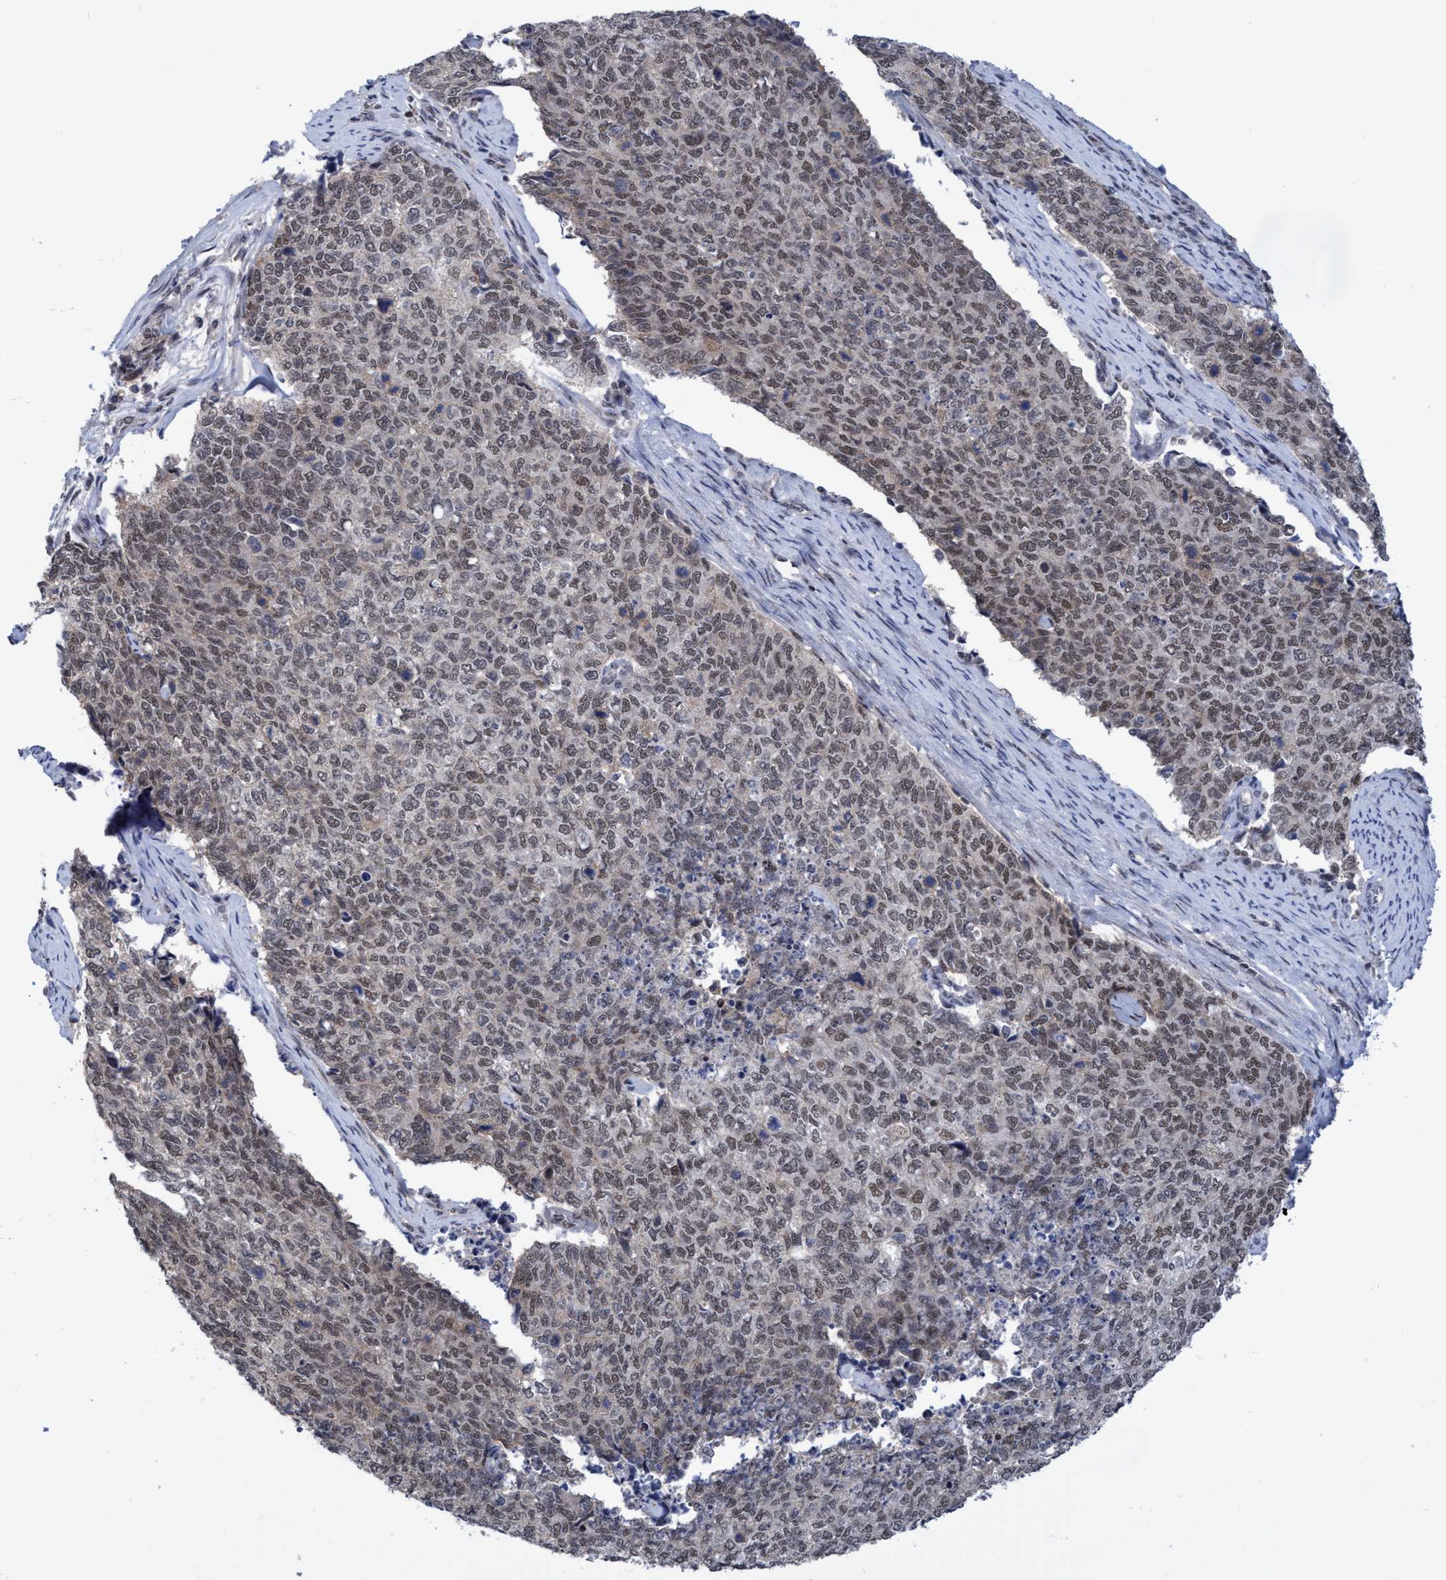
{"staining": {"intensity": "moderate", "quantity": ">75%", "location": "nuclear"}, "tissue": "cervical cancer", "cell_type": "Tumor cells", "image_type": "cancer", "snomed": [{"axis": "morphology", "description": "Squamous cell carcinoma, NOS"}, {"axis": "topography", "description": "Cervix"}], "caption": "Tumor cells reveal medium levels of moderate nuclear staining in approximately >75% of cells in cervical cancer.", "gene": "C9orf78", "patient": {"sex": "female", "age": 63}}